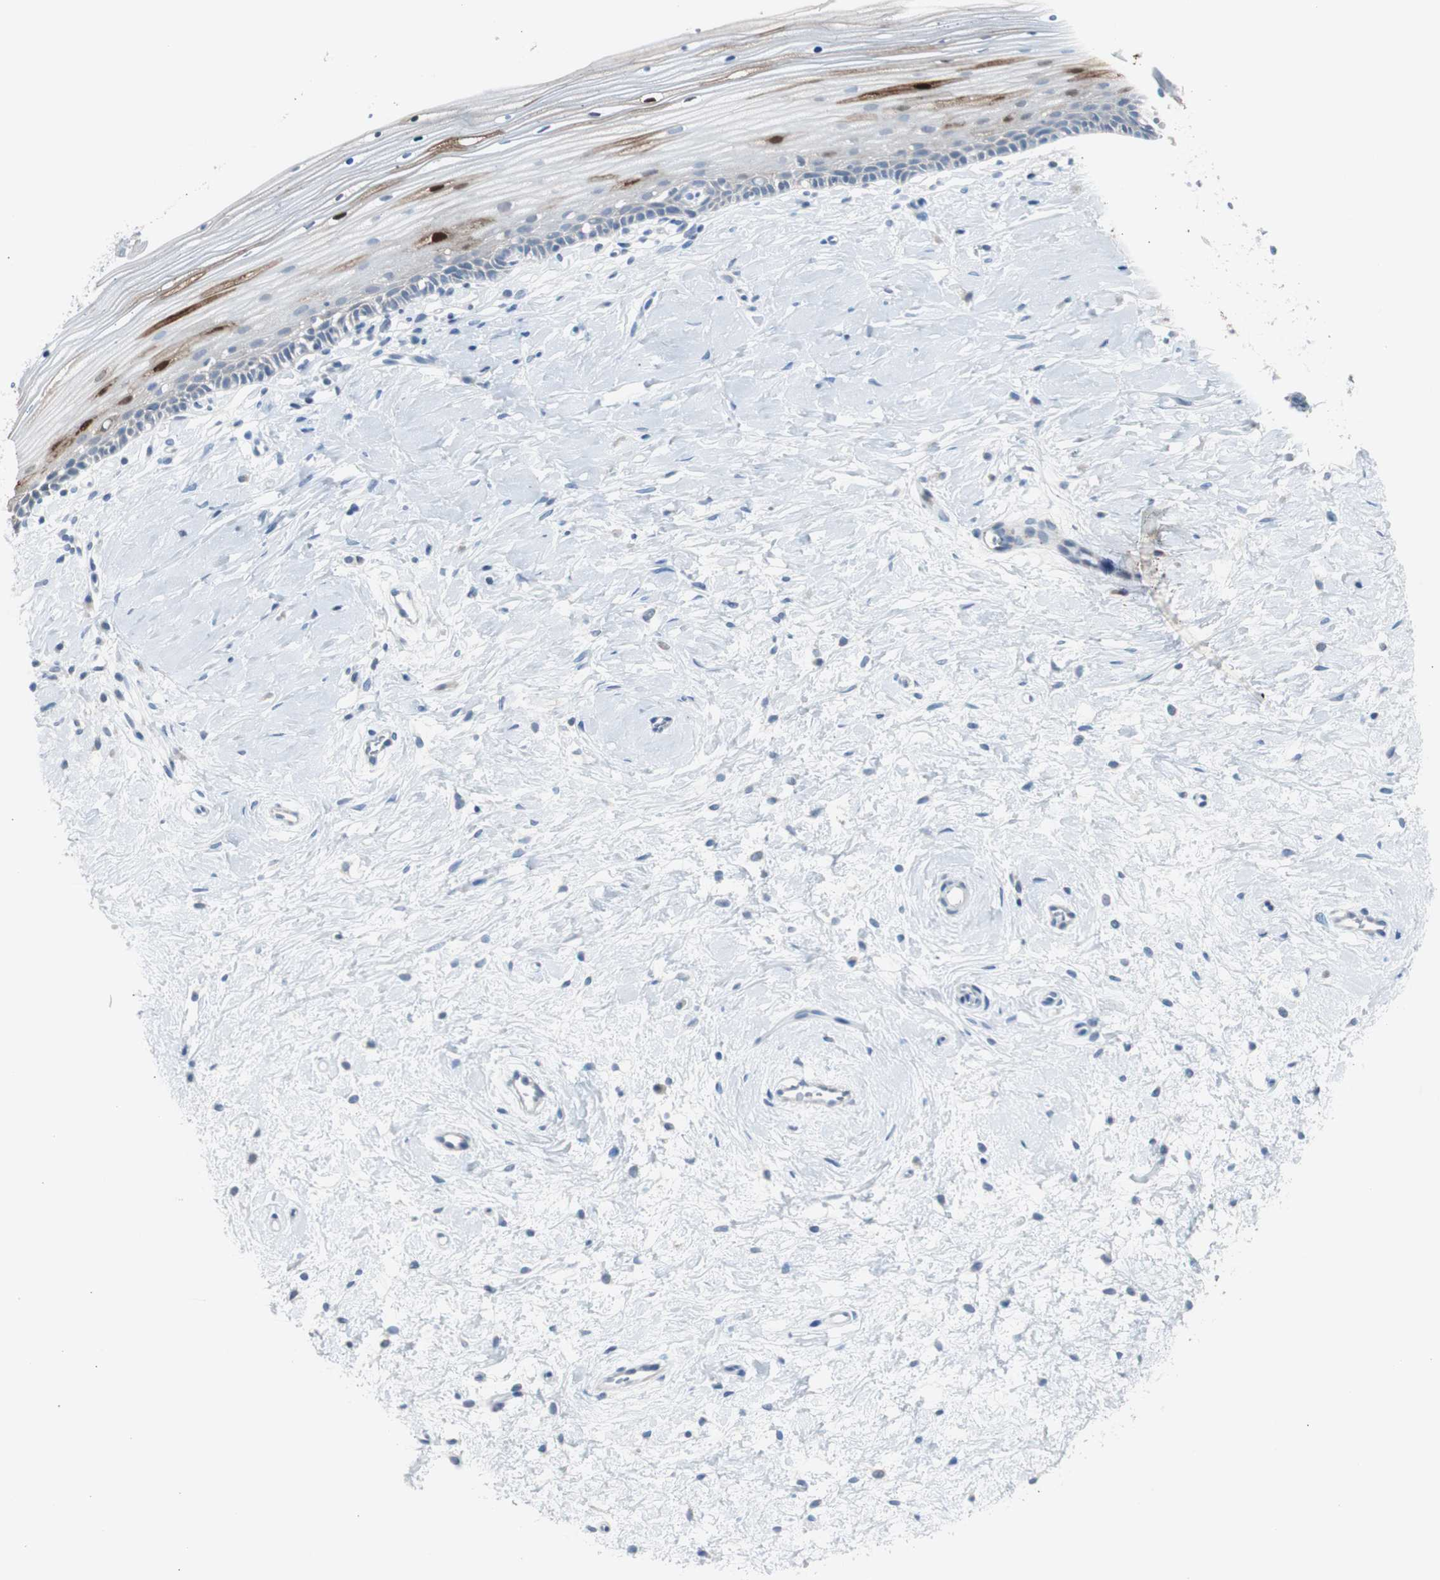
{"staining": {"intensity": "negative", "quantity": "none", "location": "none"}, "tissue": "cervix", "cell_type": "Glandular cells", "image_type": "normal", "snomed": [{"axis": "morphology", "description": "Normal tissue, NOS"}, {"axis": "topography", "description": "Cervix"}], "caption": "IHC of unremarkable cervix demonstrates no expression in glandular cells.", "gene": "S100A7A", "patient": {"sex": "female", "age": 39}}